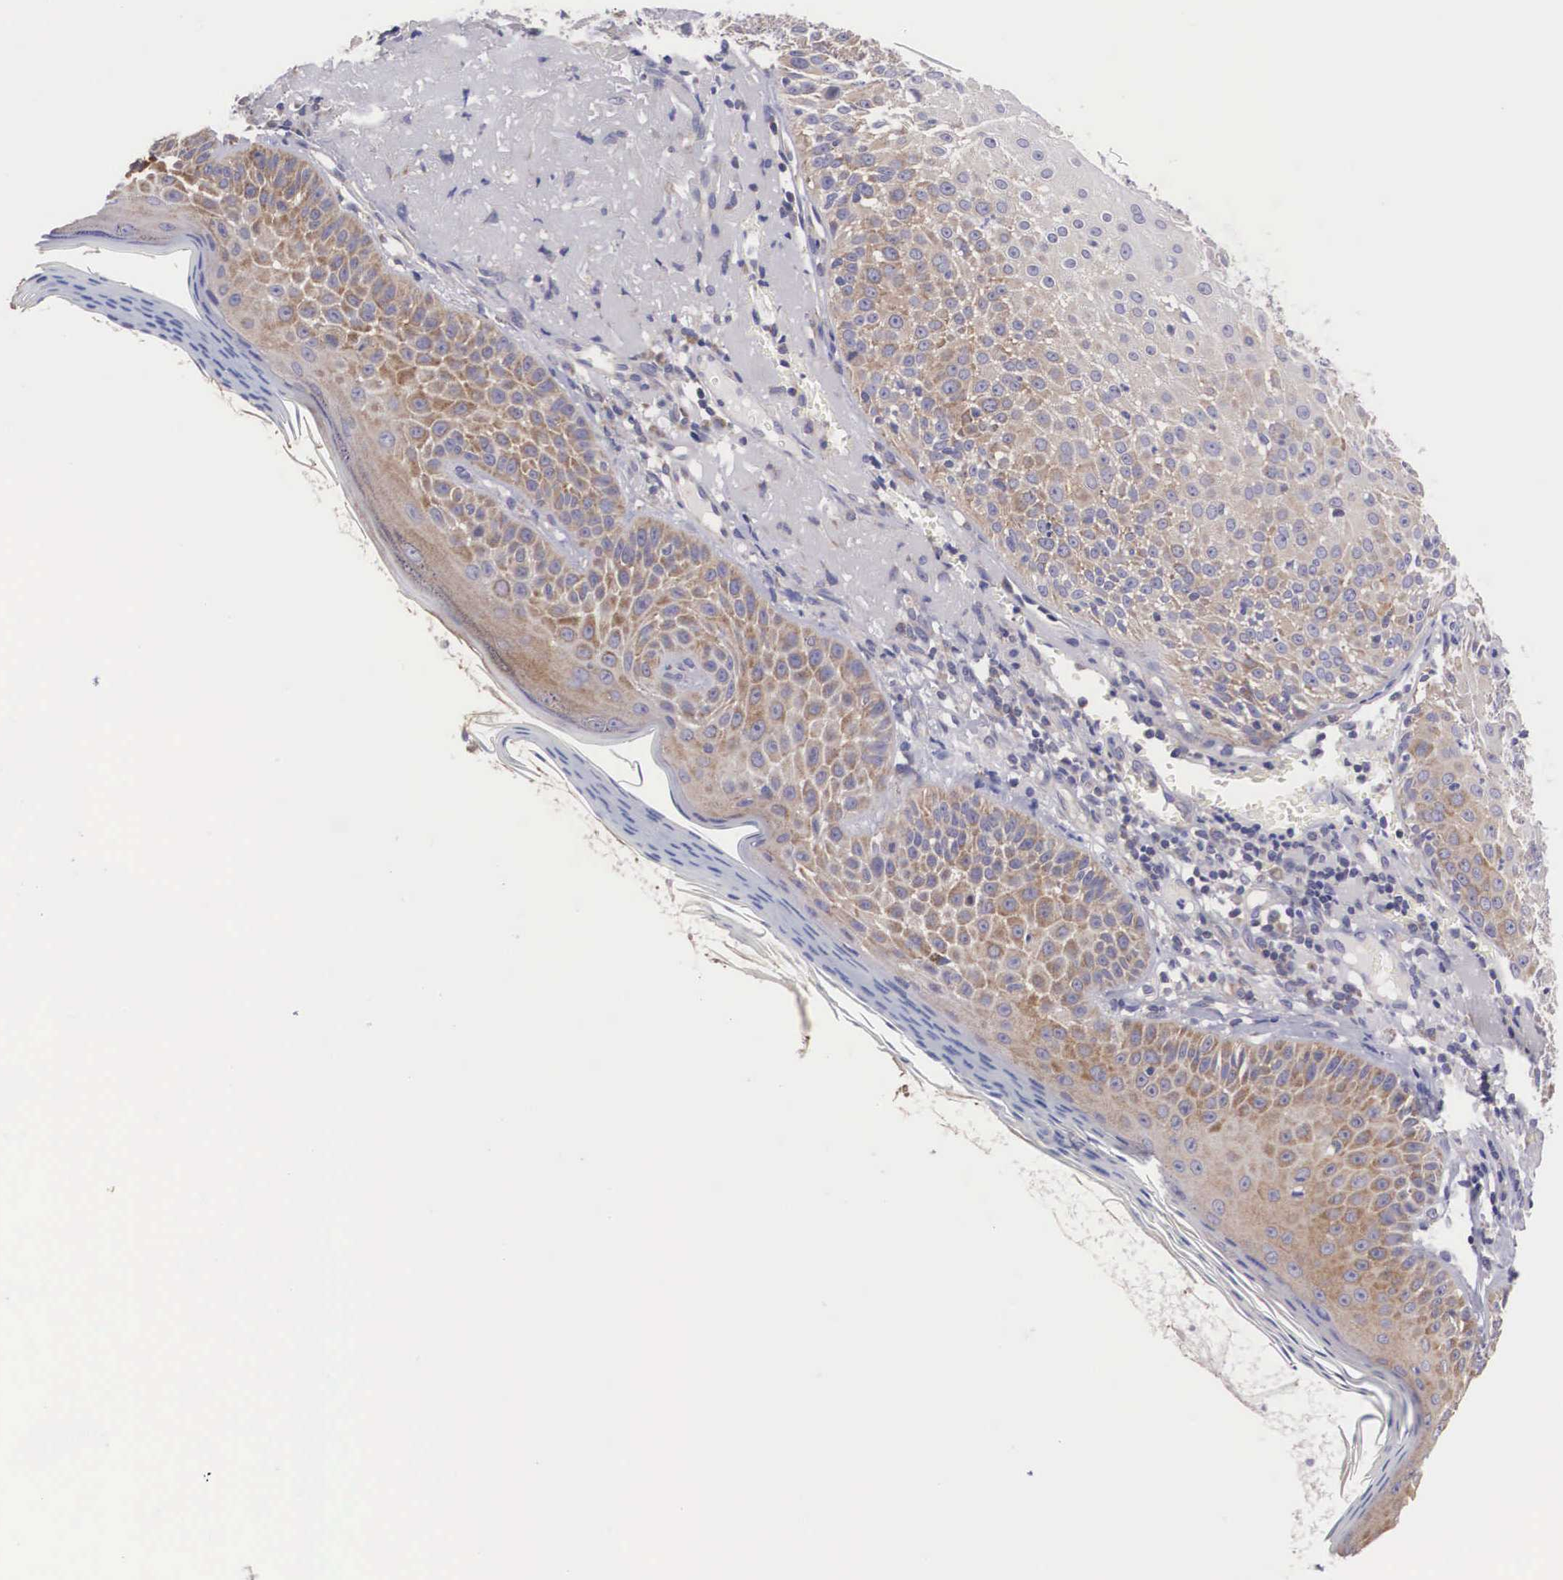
{"staining": {"intensity": "weak", "quantity": "25%-75%", "location": "cytoplasmic/membranous"}, "tissue": "skin cancer", "cell_type": "Tumor cells", "image_type": "cancer", "snomed": [{"axis": "morphology", "description": "Squamous cell carcinoma, NOS"}, {"axis": "topography", "description": "Skin"}], "caption": "Human skin cancer (squamous cell carcinoma) stained with a brown dye displays weak cytoplasmic/membranous positive expression in about 25%-75% of tumor cells.", "gene": "TXLNG", "patient": {"sex": "female", "age": 89}}